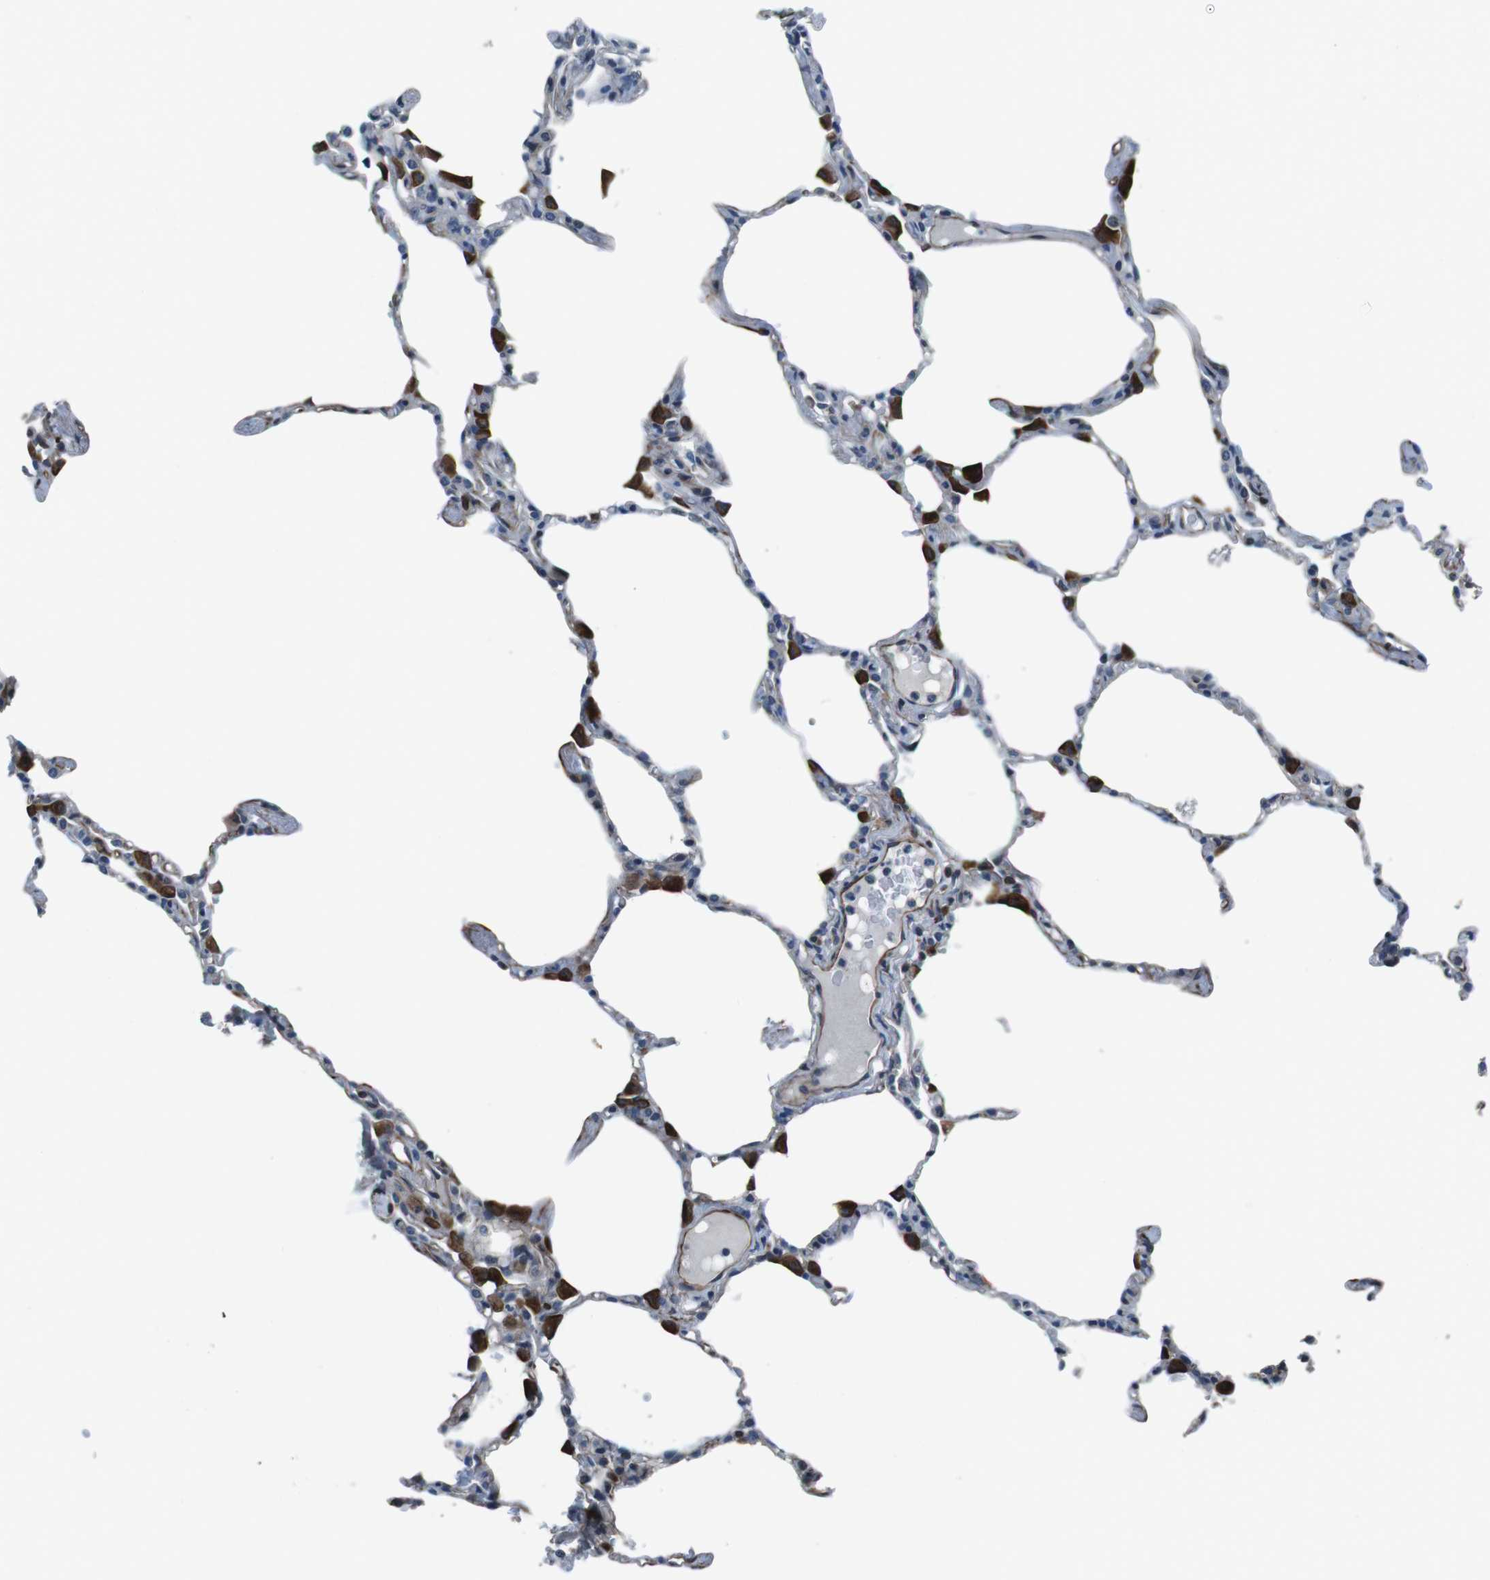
{"staining": {"intensity": "negative", "quantity": "none", "location": "none"}, "tissue": "lung", "cell_type": "Alveolar cells", "image_type": "normal", "snomed": [{"axis": "morphology", "description": "Normal tissue, NOS"}, {"axis": "topography", "description": "Lung"}], "caption": "This image is of normal lung stained with IHC to label a protein in brown with the nuclei are counter-stained blue. There is no staining in alveolar cells.", "gene": "LRRC49", "patient": {"sex": "female", "age": 49}}